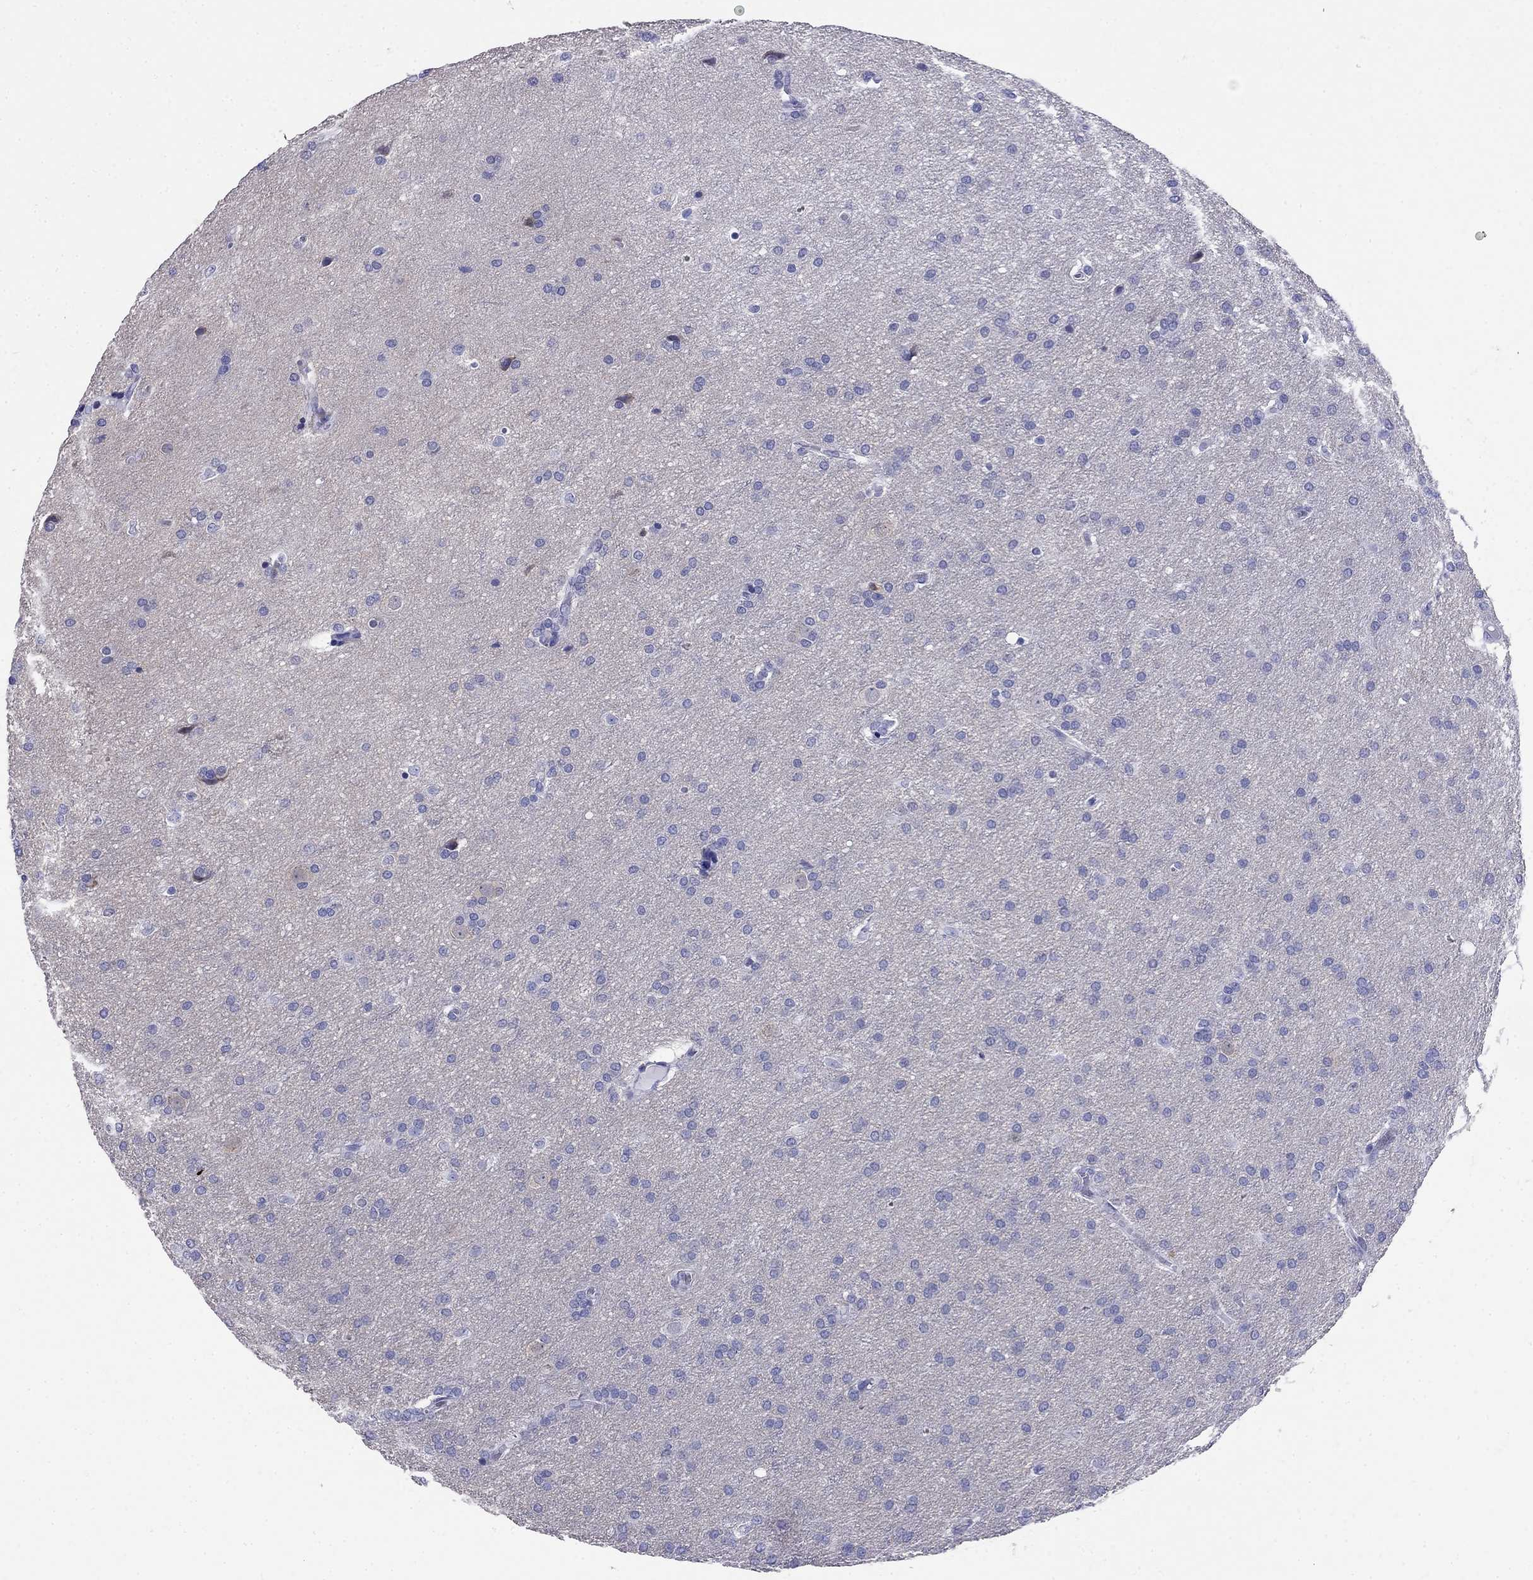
{"staining": {"intensity": "negative", "quantity": "none", "location": "none"}, "tissue": "glioma", "cell_type": "Tumor cells", "image_type": "cancer", "snomed": [{"axis": "morphology", "description": "Glioma, malignant, Low grade"}, {"axis": "topography", "description": "Brain"}], "caption": "A micrograph of malignant glioma (low-grade) stained for a protein displays no brown staining in tumor cells.", "gene": "PPP1R36", "patient": {"sex": "female", "age": 32}}